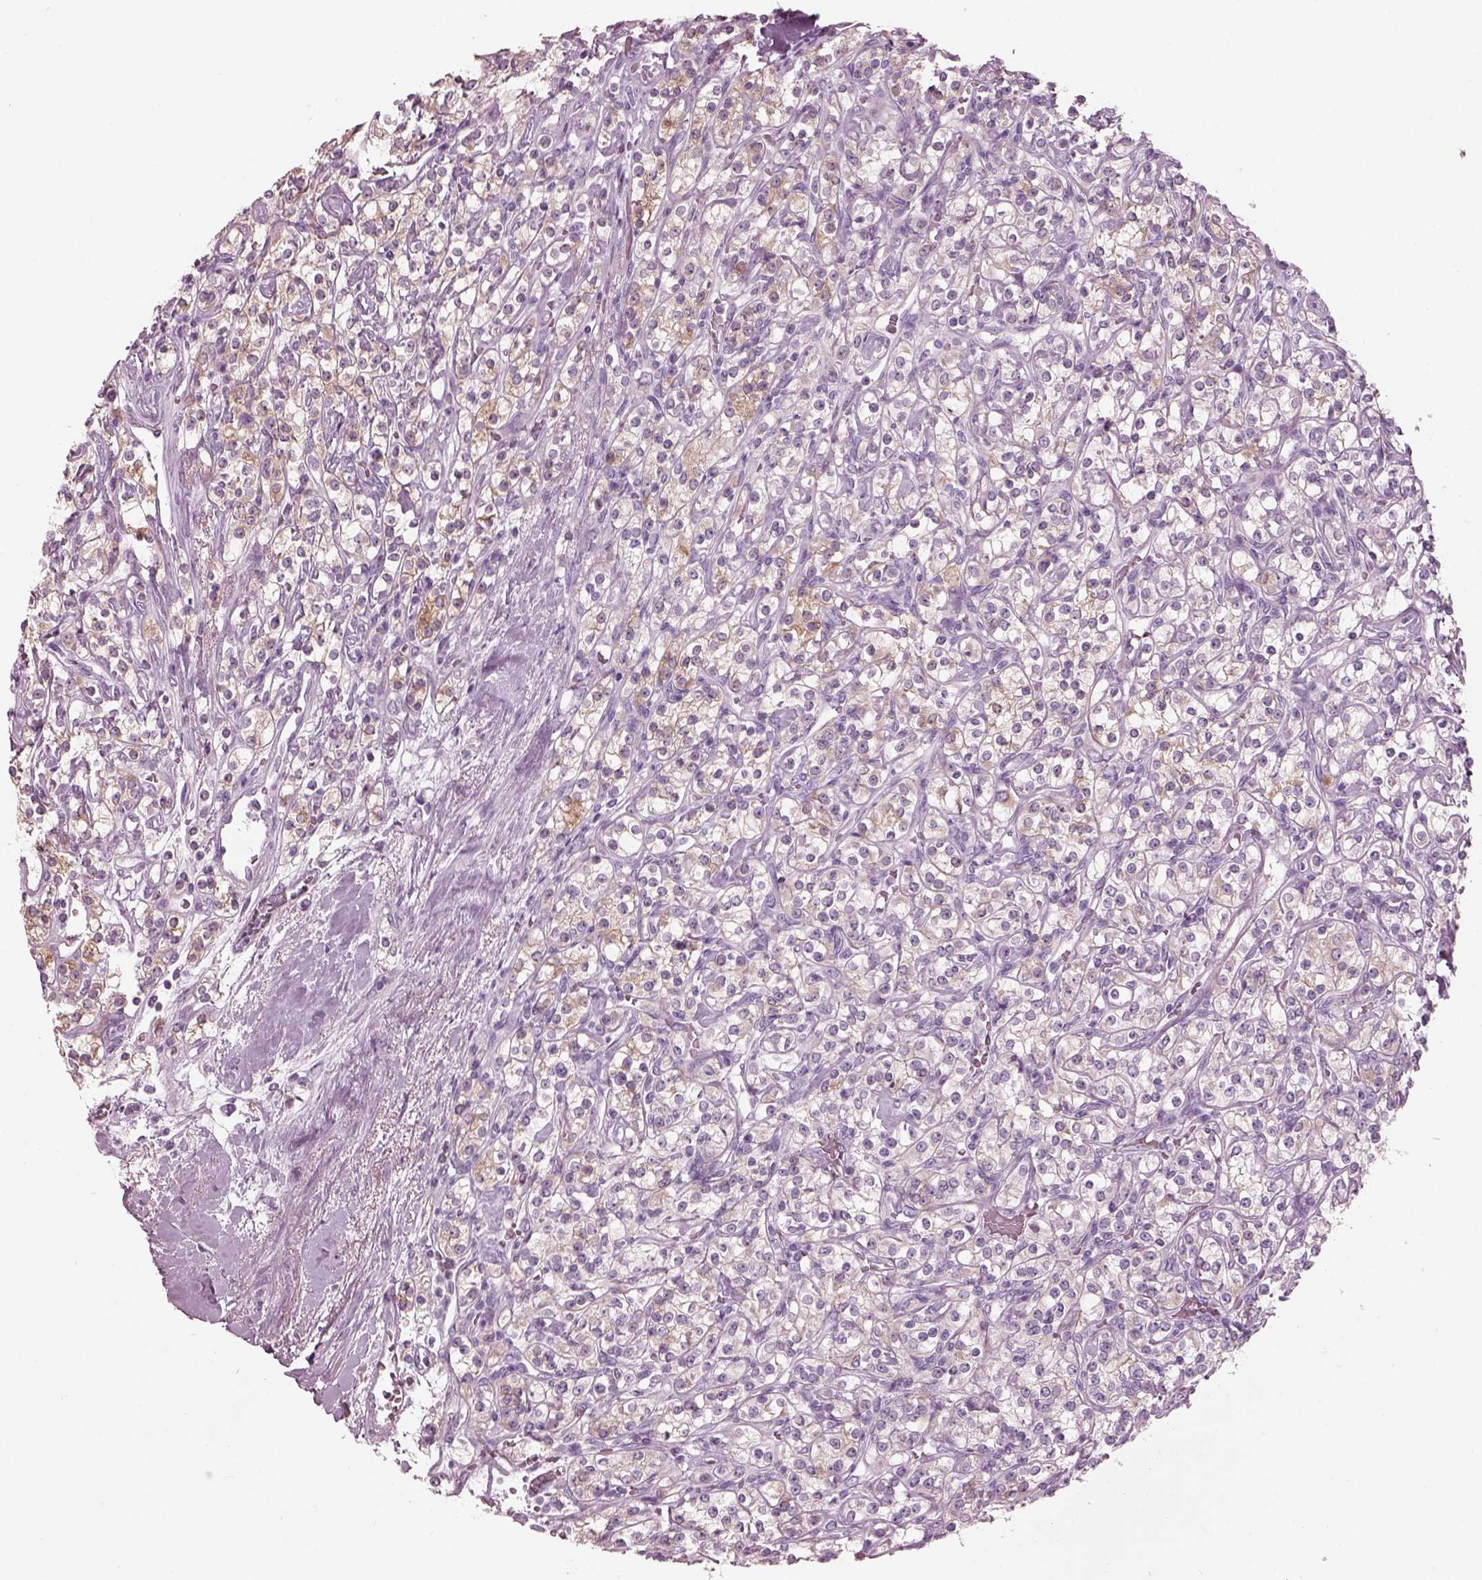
{"staining": {"intensity": "negative", "quantity": "none", "location": "none"}, "tissue": "renal cancer", "cell_type": "Tumor cells", "image_type": "cancer", "snomed": [{"axis": "morphology", "description": "Adenocarcinoma, NOS"}, {"axis": "topography", "description": "Kidney"}], "caption": "Tumor cells are negative for brown protein staining in adenocarcinoma (renal).", "gene": "SLC27A2", "patient": {"sex": "male", "age": 77}}